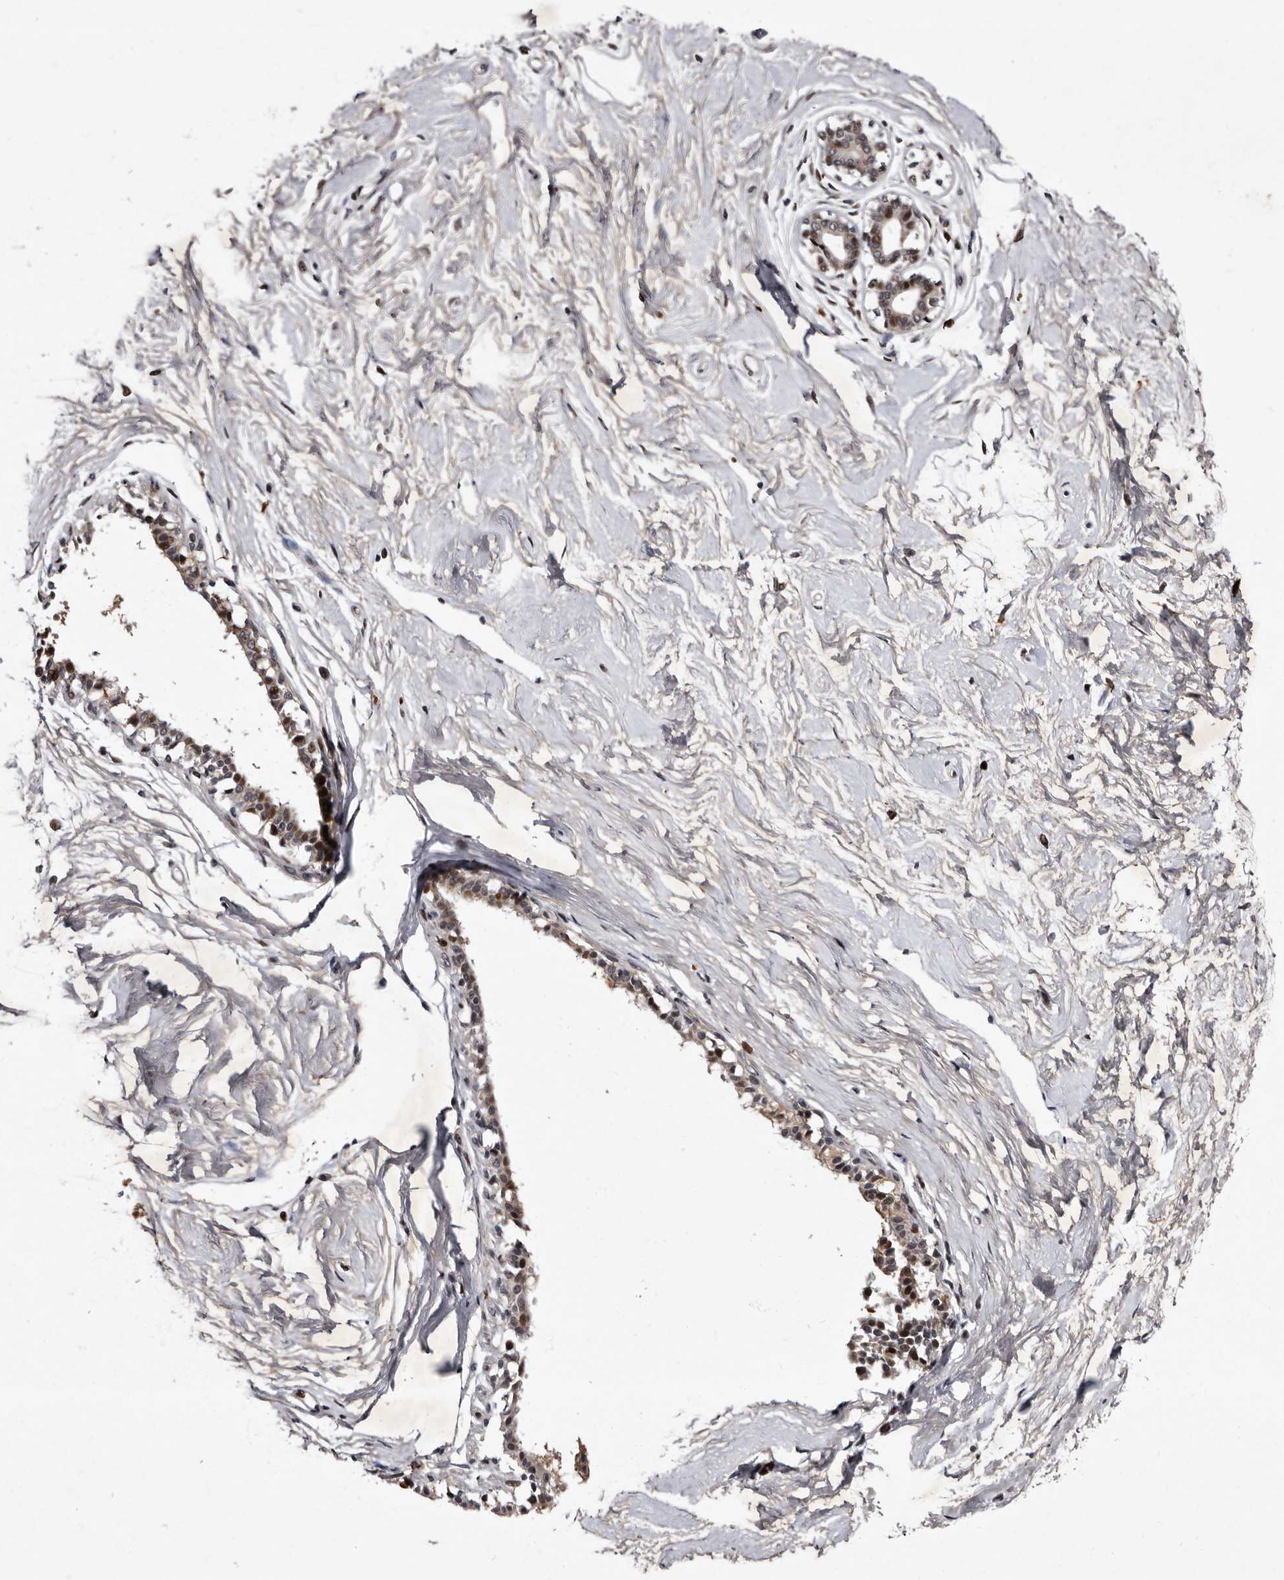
{"staining": {"intensity": "strong", "quantity": ">75%", "location": "nuclear"}, "tissue": "breast", "cell_type": "Adipocytes", "image_type": "normal", "snomed": [{"axis": "morphology", "description": "Normal tissue, NOS"}, {"axis": "topography", "description": "Breast"}], "caption": "IHC photomicrograph of normal breast: human breast stained using immunohistochemistry exhibits high levels of strong protein expression localized specifically in the nuclear of adipocytes, appearing as a nuclear brown color.", "gene": "TNKS", "patient": {"sex": "female", "age": 45}}